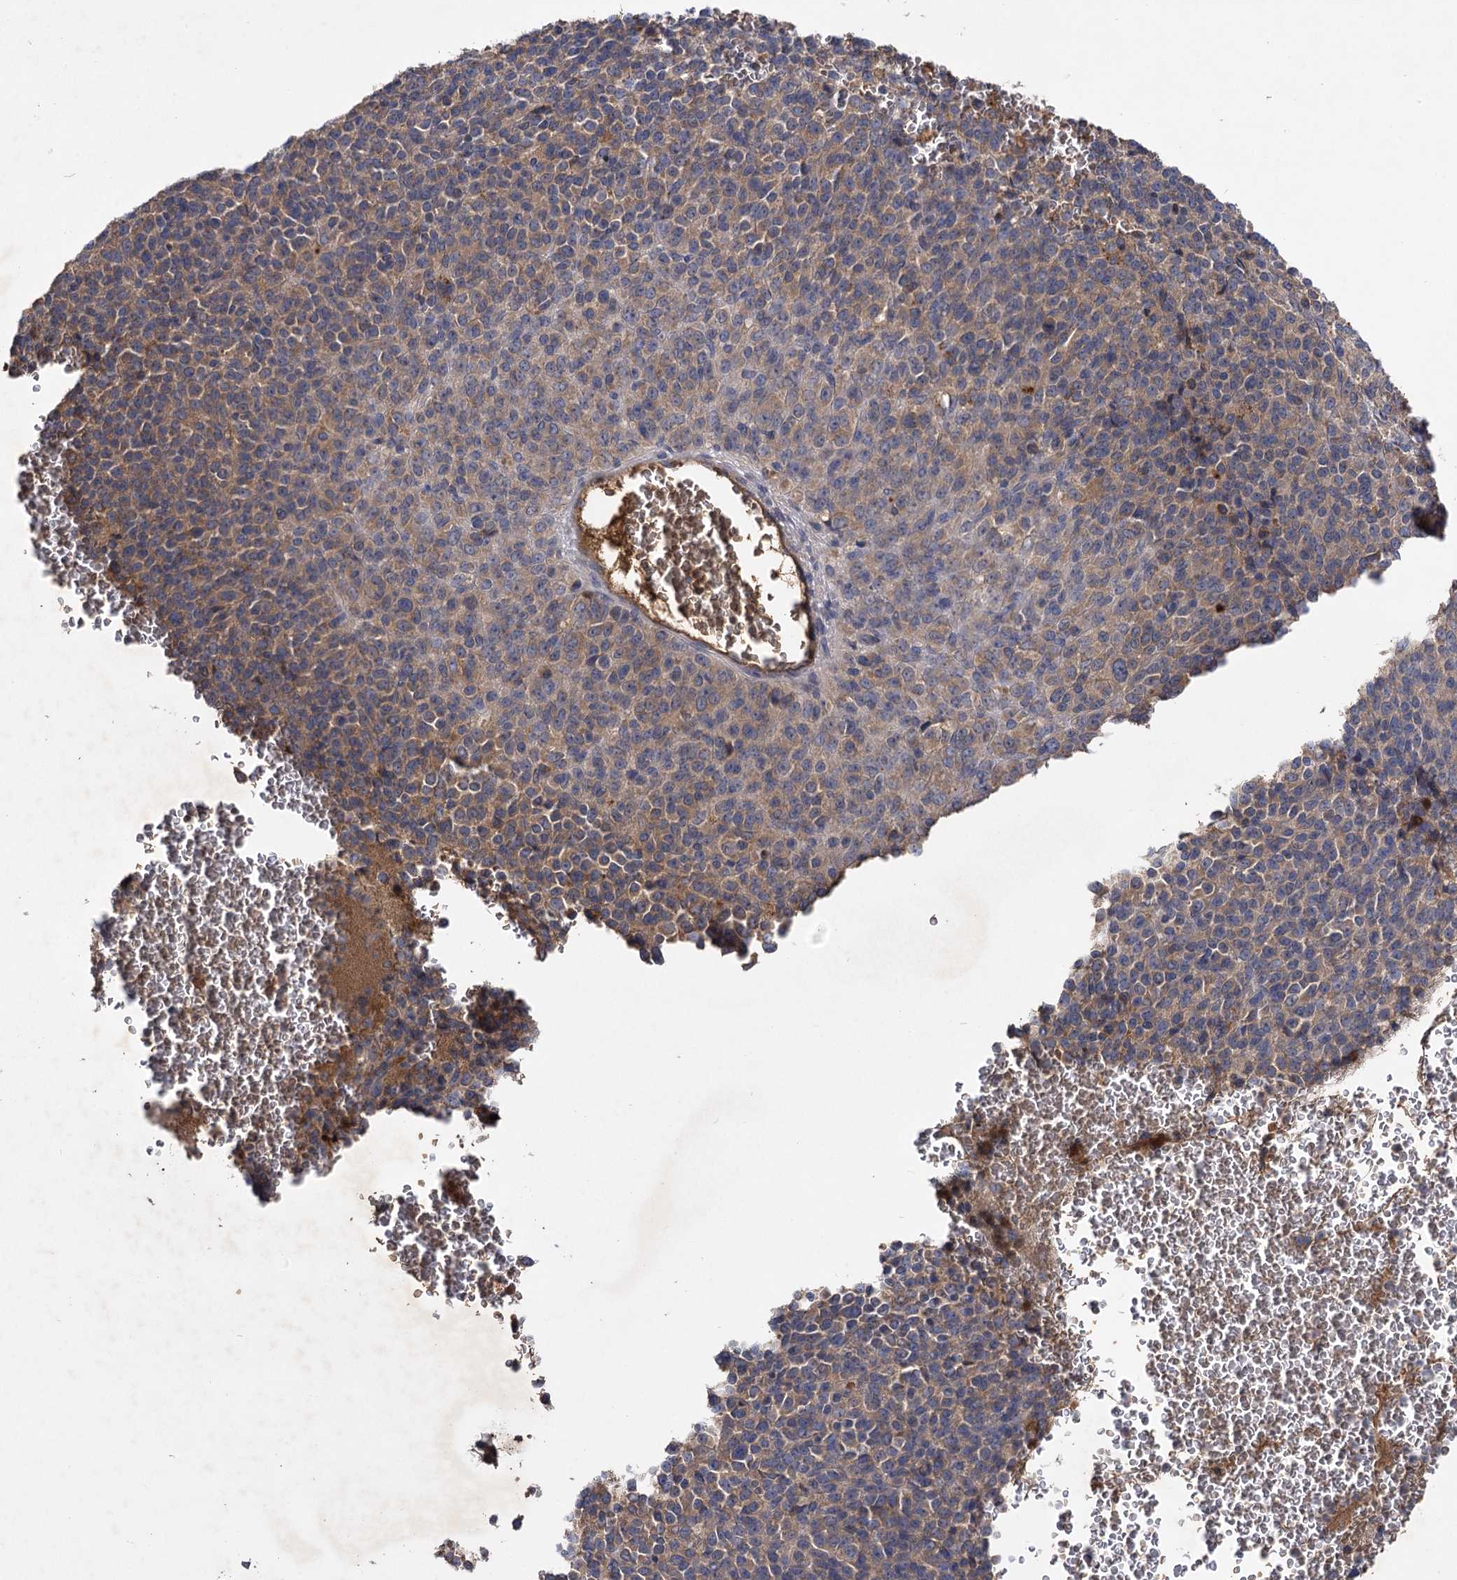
{"staining": {"intensity": "weak", "quantity": "<25%", "location": "cytoplasmic/membranous"}, "tissue": "melanoma", "cell_type": "Tumor cells", "image_type": "cancer", "snomed": [{"axis": "morphology", "description": "Malignant melanoma, Metastatic site"}, {"axis": "topography", "description": "Brain"}], "caption": "Micrograph shows no significant protein staining in tumor cells of malignant melanoma (metastatic site).", "gene": "USP50", "patient": {"sex": "female", "age": 56}}